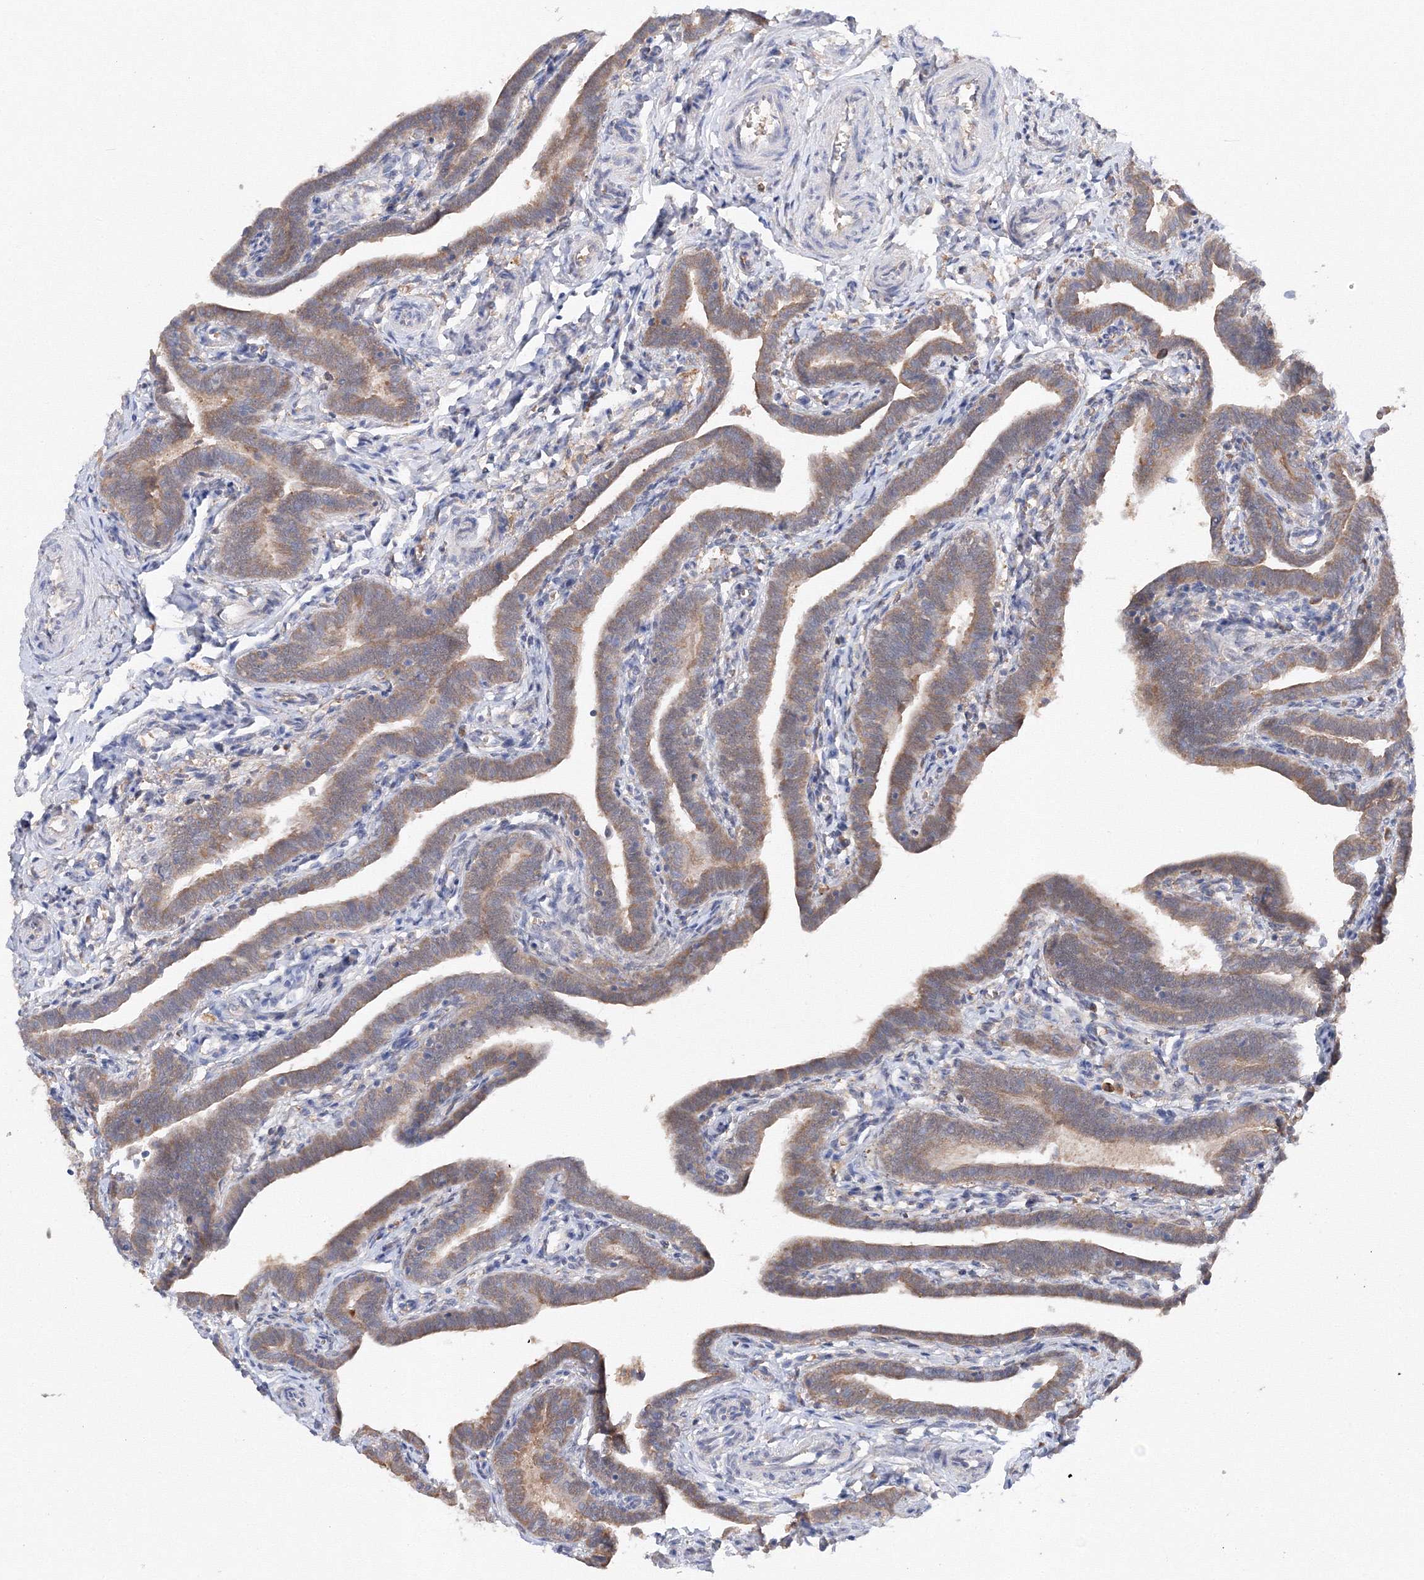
{"staining": {"intensity": "strong", "quantity": ">75%", "location": "cytoplasmic/membranous"}, "tissue": "fallopian tube", "cell_type": "Glandular cells", "image_type": "normal", "snomed": [{"axis": "morphology", "description": "Normal tissue, NOS"}, {"axis": "topography", "description": "Fallopian tube"}], "caption": "High-magnification brightfield microscopy of unremarkable fallopian tube stained with DAB (brown) and counterstained with hematoxylin (blue). glandular cells exhibit strong cytoplasmic/membranous staining is identified in approximately>75% of cells. The protein of interest is stained brown, and the nuclei are stained in blue (DAB IHC with brightfield microscopy, high magnification).", "gene": "DIS3L2", "patient": {"sex": "female", "age": 36}}